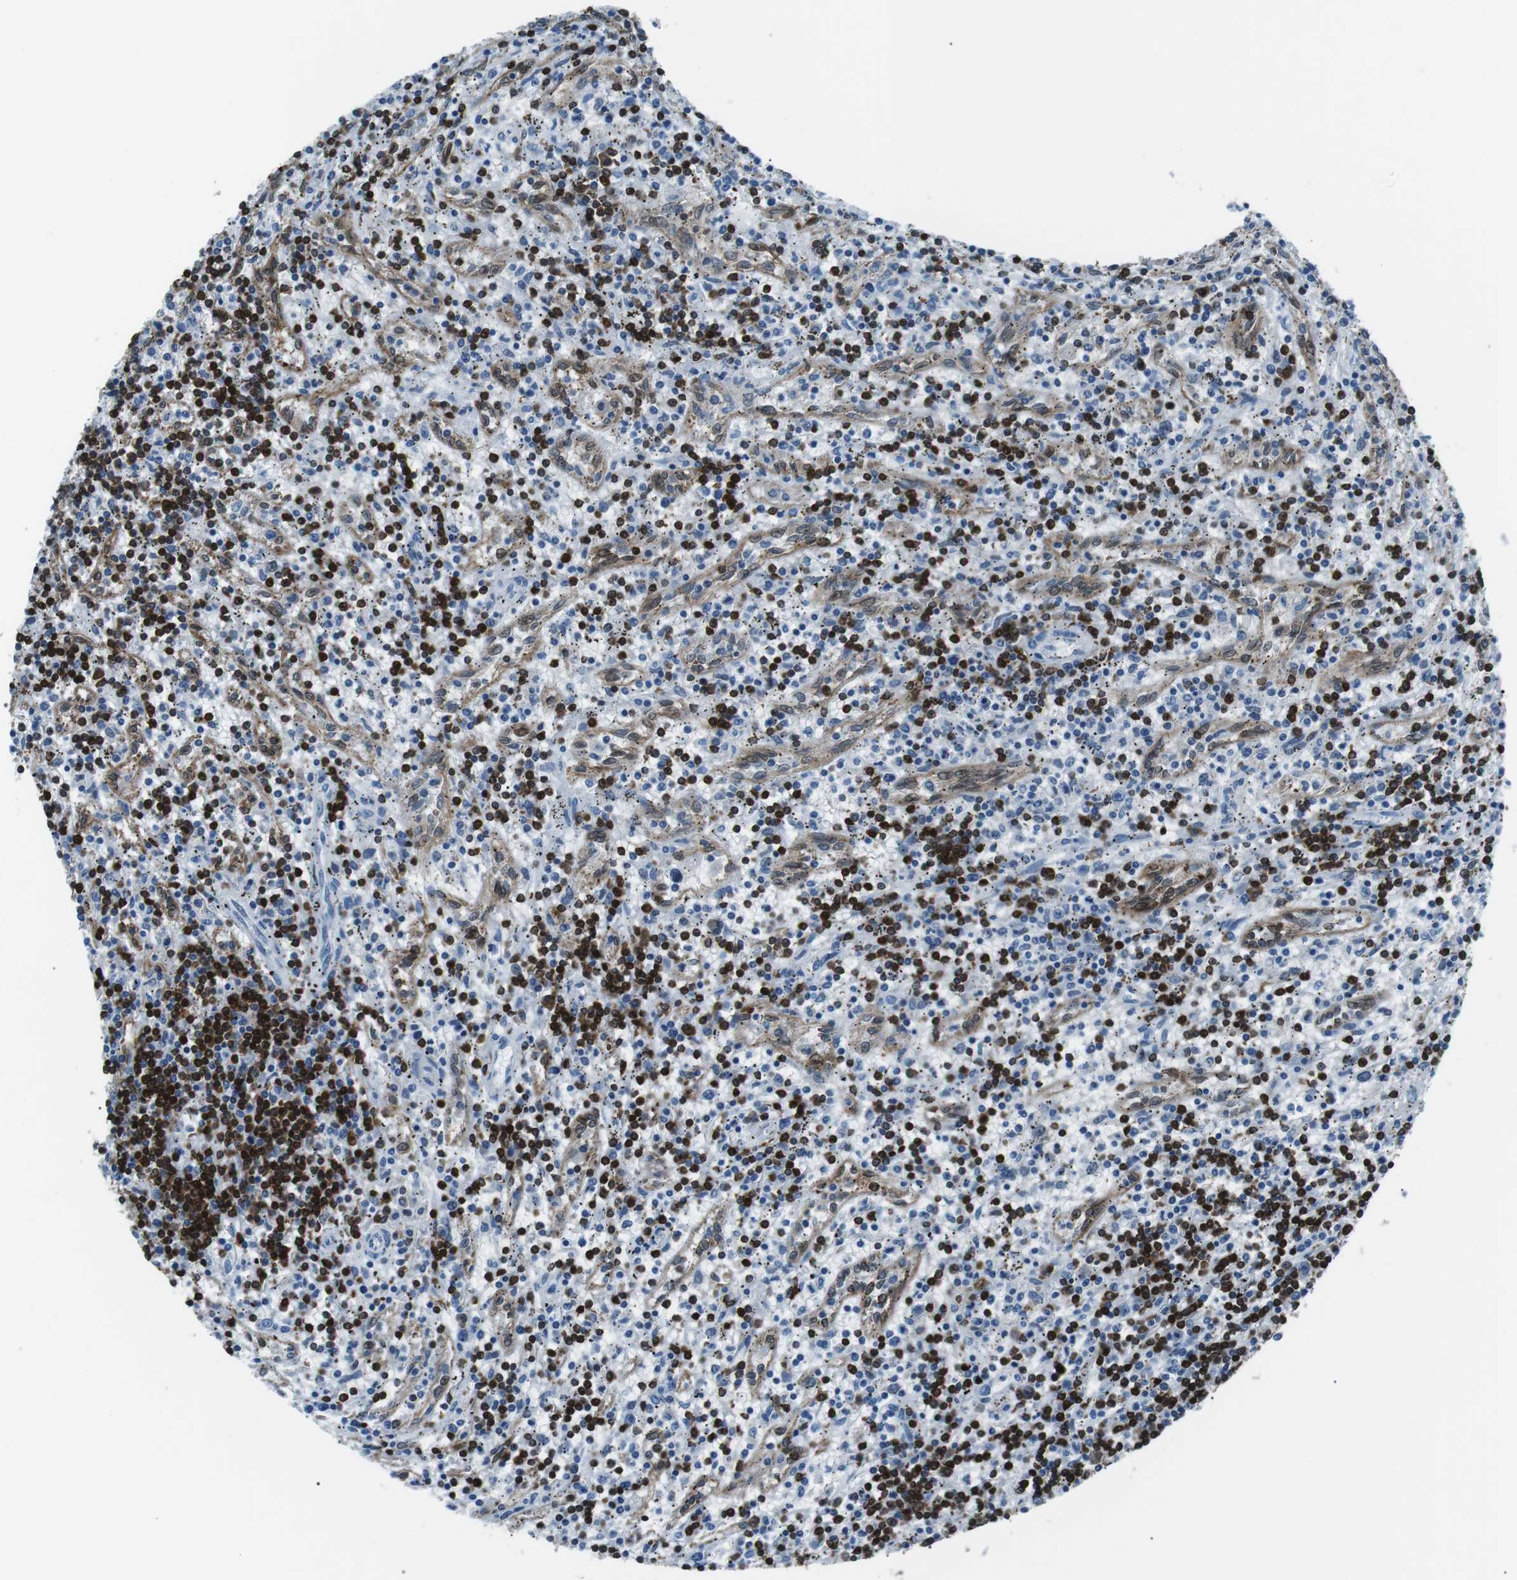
{"staining": {"intensity": "strong", "quantity": ">75%", "location": "cytoplasmic/membranous"}, "tissue": "lymphoma", "cell_type": "Tumor cells", "image_type": "cancer", "snomed": [{"axis": "morphology", "description": "Malignant lymphoma, non-Hodgkin's type, Low grade"}, {"axis": "topography", "description": "Spleen"}], "caption": "A high-resolution histopathology image shows immunohistochemistry (IHC) staining of lymphoma, which exhibits strong cytoplasmic/membranous staining in approximately >75% of tumor cells.", "gene": "BLNK", "patient": {"sex": "male", "age": 76}}